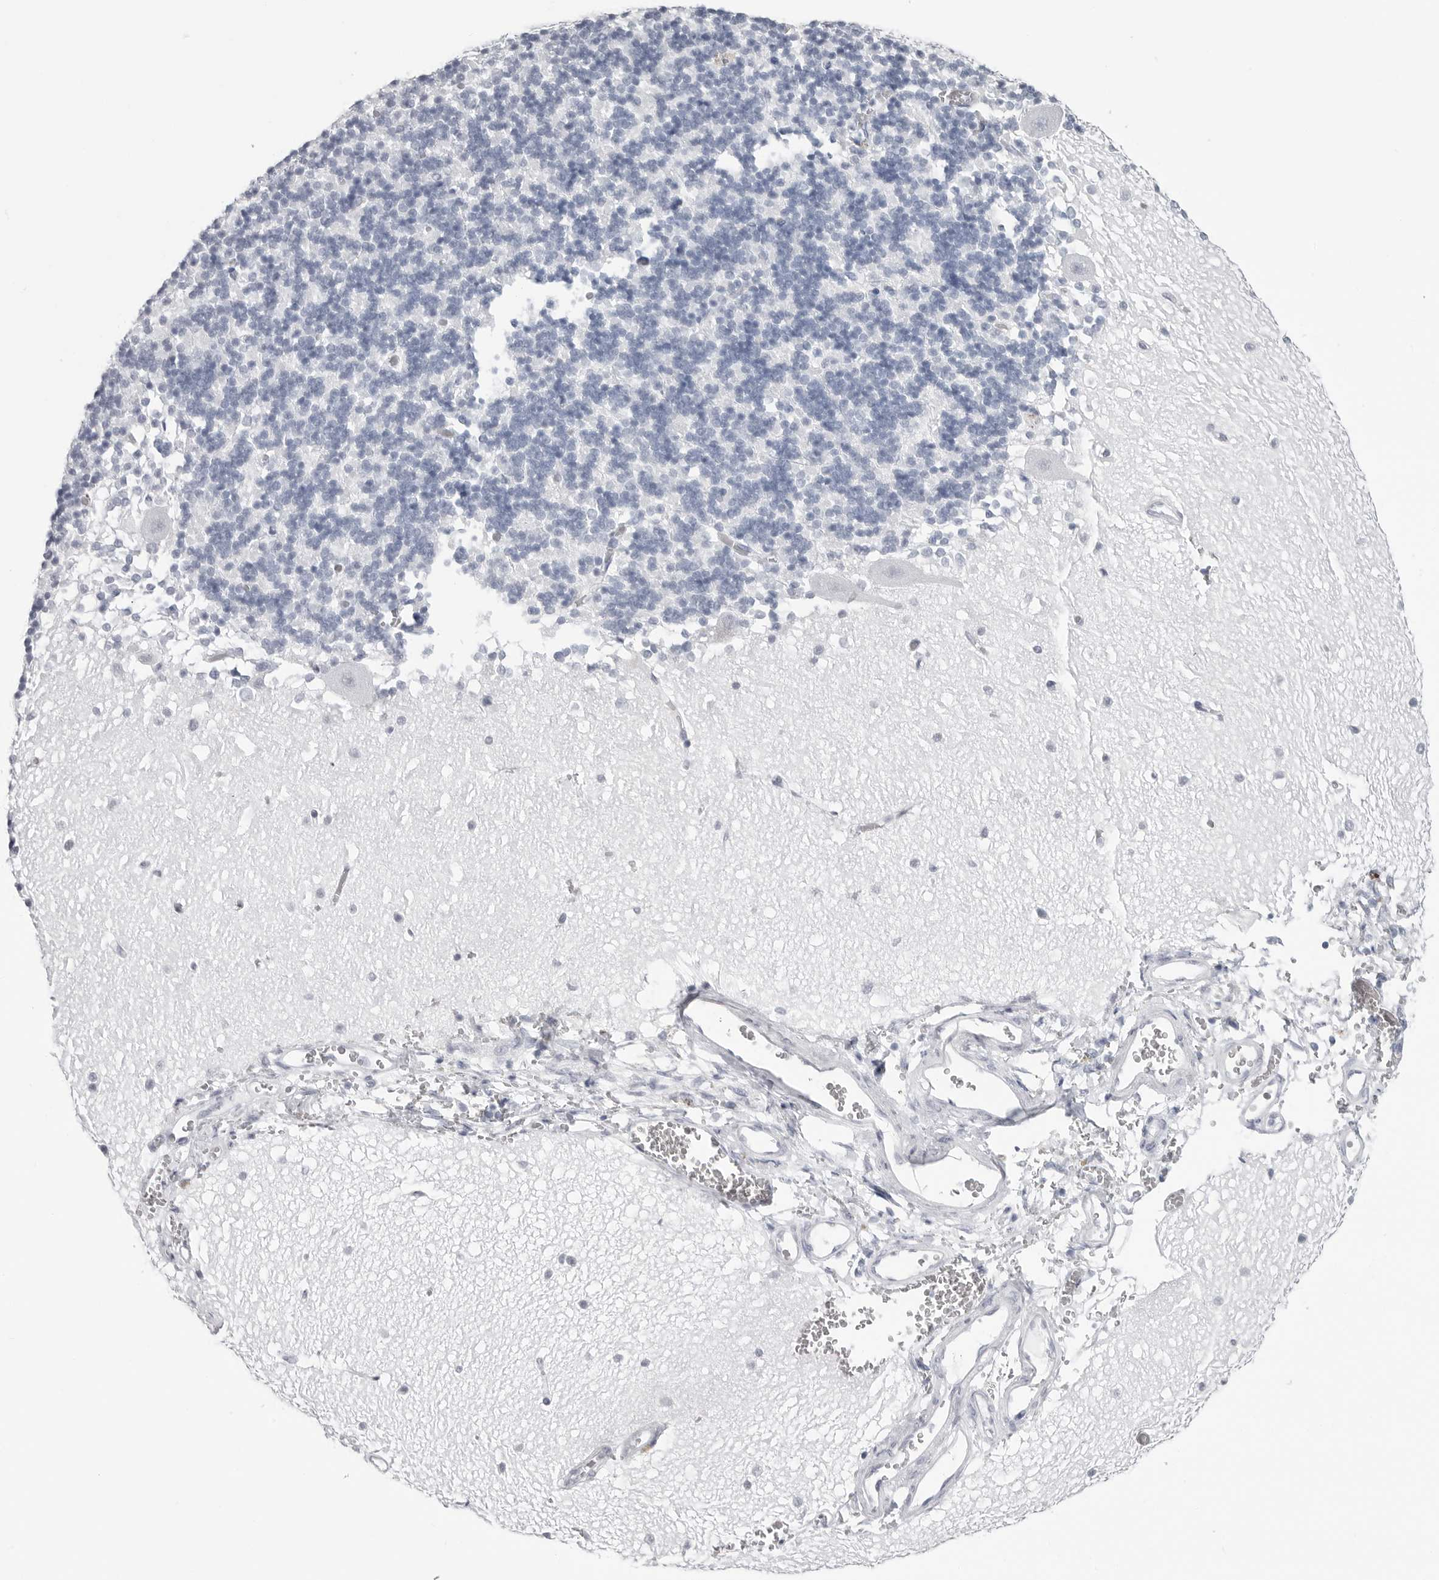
{"staining": {"intensity": "negative", "quantity": "none", "location": "none"}, "tissue": "cerebellum", "cell_type": "Cells in granular layer", "image_type": "normal", "snomed": [{"axis": "morphology", "description": "Normal tissue, NOS"}, {"axis": "topography", "description": "Cerebellum"}], "caption": "IHC micrograph of unremarkable human cerebellum stained for a protein (brown), which displays no expression in cells in granular layer.", "gene": "PGA3", "patient": {"sex": "male", "age": 37}}